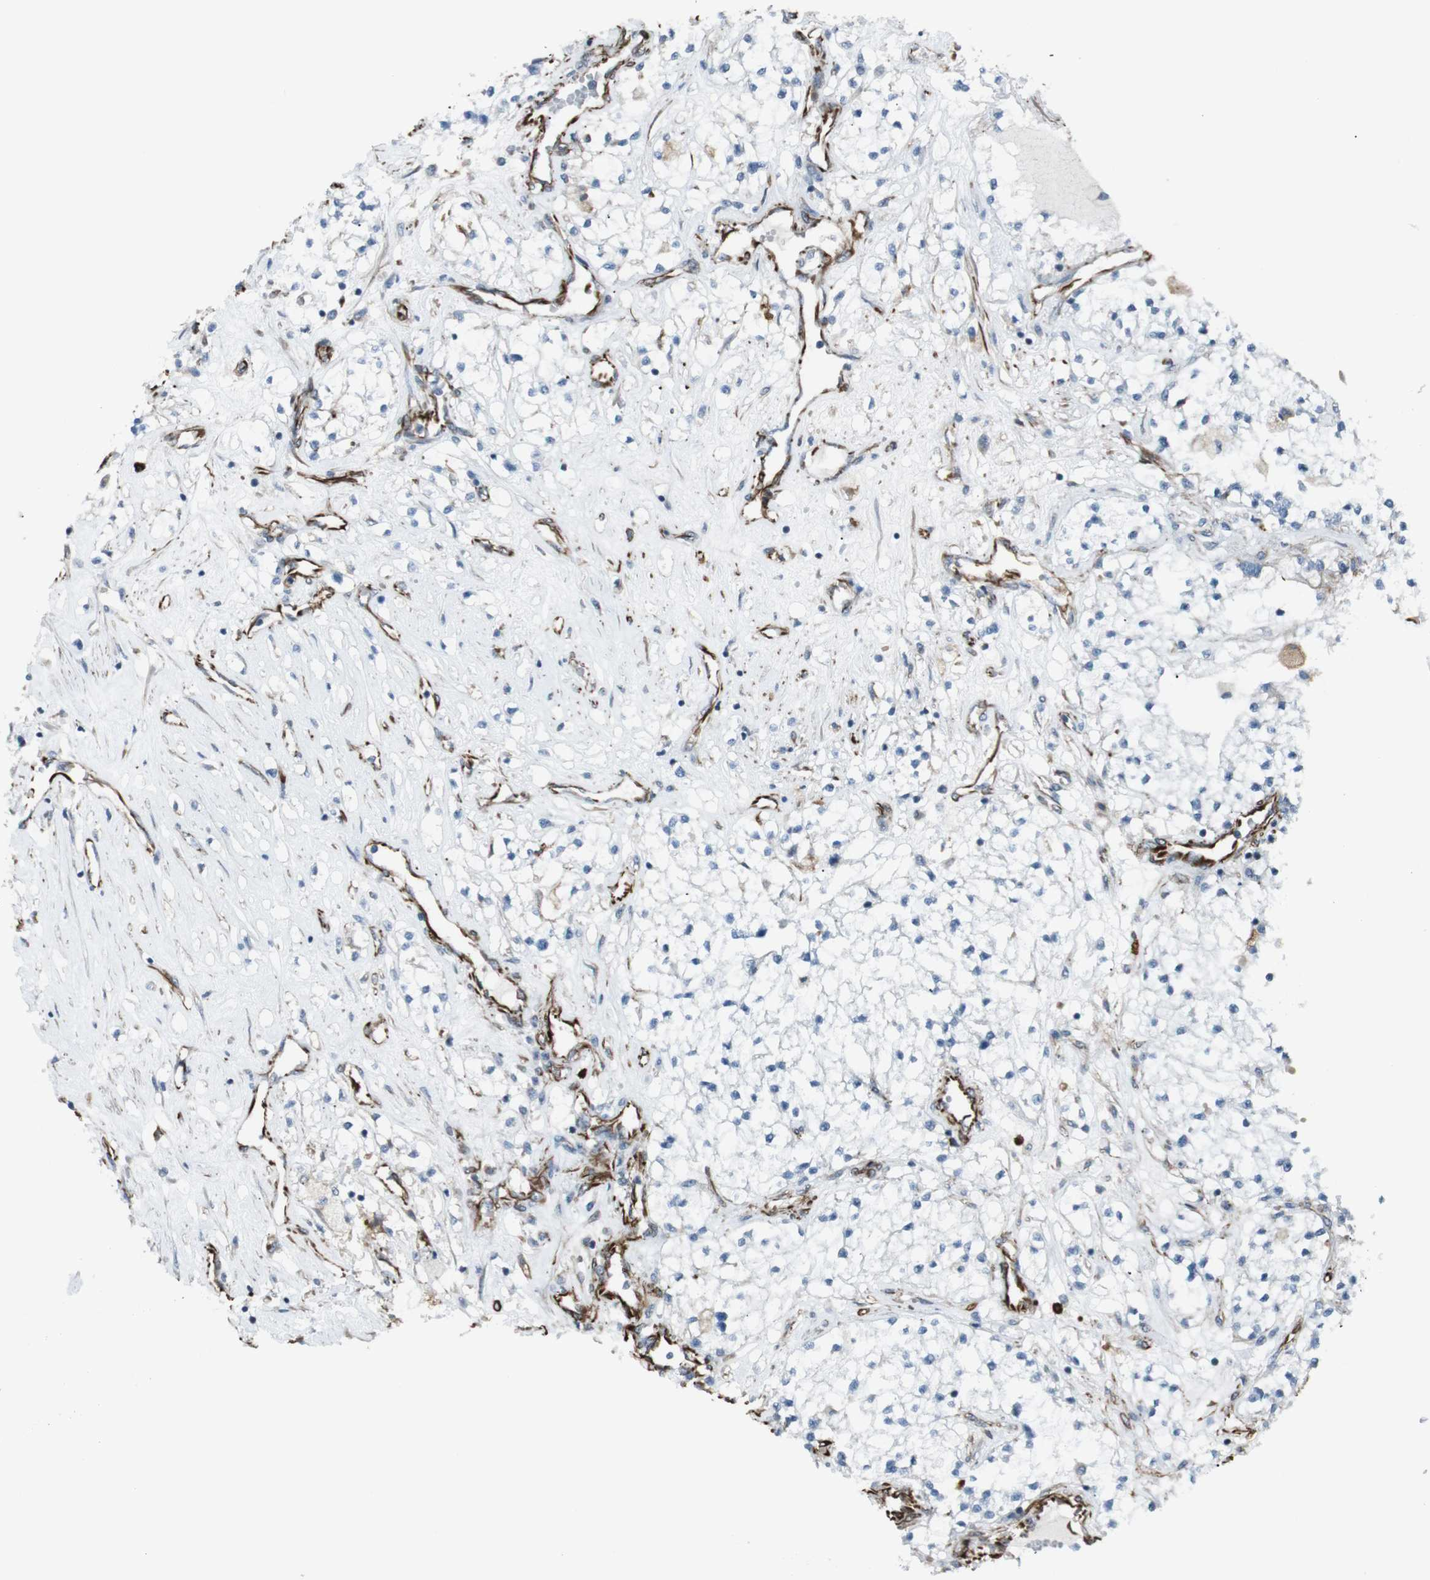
{"staining": {"intensity": "negative", "quantity": "none", "location": "none"}, "tissue": "renal cancer", "cell_type": "Tumor cells", "image_type": "cancer", "snomed": [{"axis": "morphology", "description": "Adenocarcinoma, NOS"}, {"axis": "topography", "description": "Kidney"}], "caption": "Tumor cells show no significant positivity in adenocarcinoma (renal).", "gene": "ZDHHC6", "patient": {"sex": "male", "age": 68}}